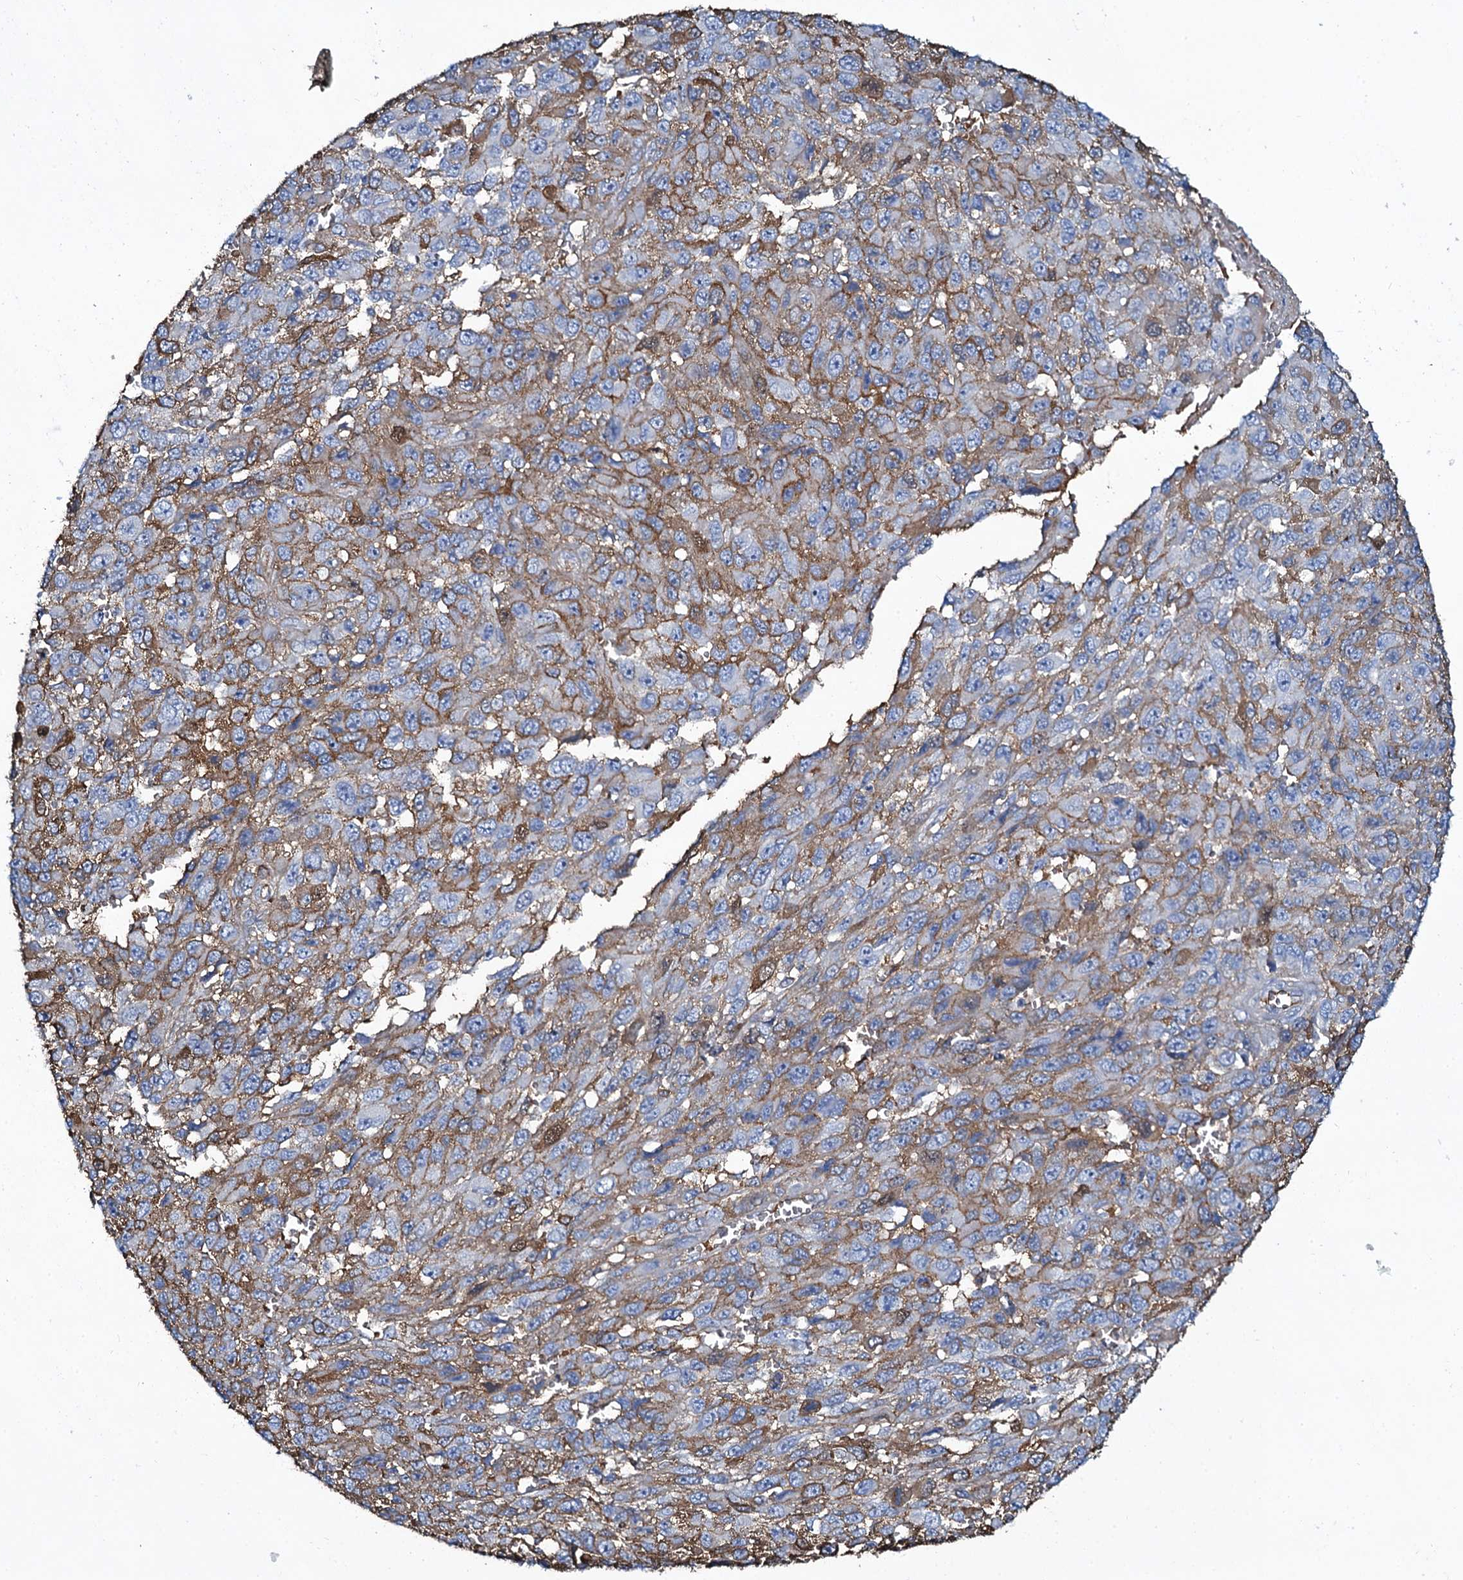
{"staining": {"intensity": "moderate", "quantity": "<25%", "location": "cytoplasmic/membranous,nuclear"}, "tissue": "melanoma", "cell_type": "Tumor cells", "image_type": "cancer", "snomed": [{"axis": "morphology", "description": "Normal tissue, NOS"}, {"axis": "morphology", "description": "Malignant melanoma, NOS"}, {"axis": "topography", "description": "Skin"}], "caption": "IHC (DAB) staining of human melanoma displays moderate cytoplasmic/membranous and nuclear protein positivity in about <25% of tumor cells. The staining was performed using DAB to visualize the protein expression in brown, while the nuclei were stained in blue with hematoxylin (Magnification: 20x).", "gene": "EDN1", "patient": {"sex": "female", "age": 96}}